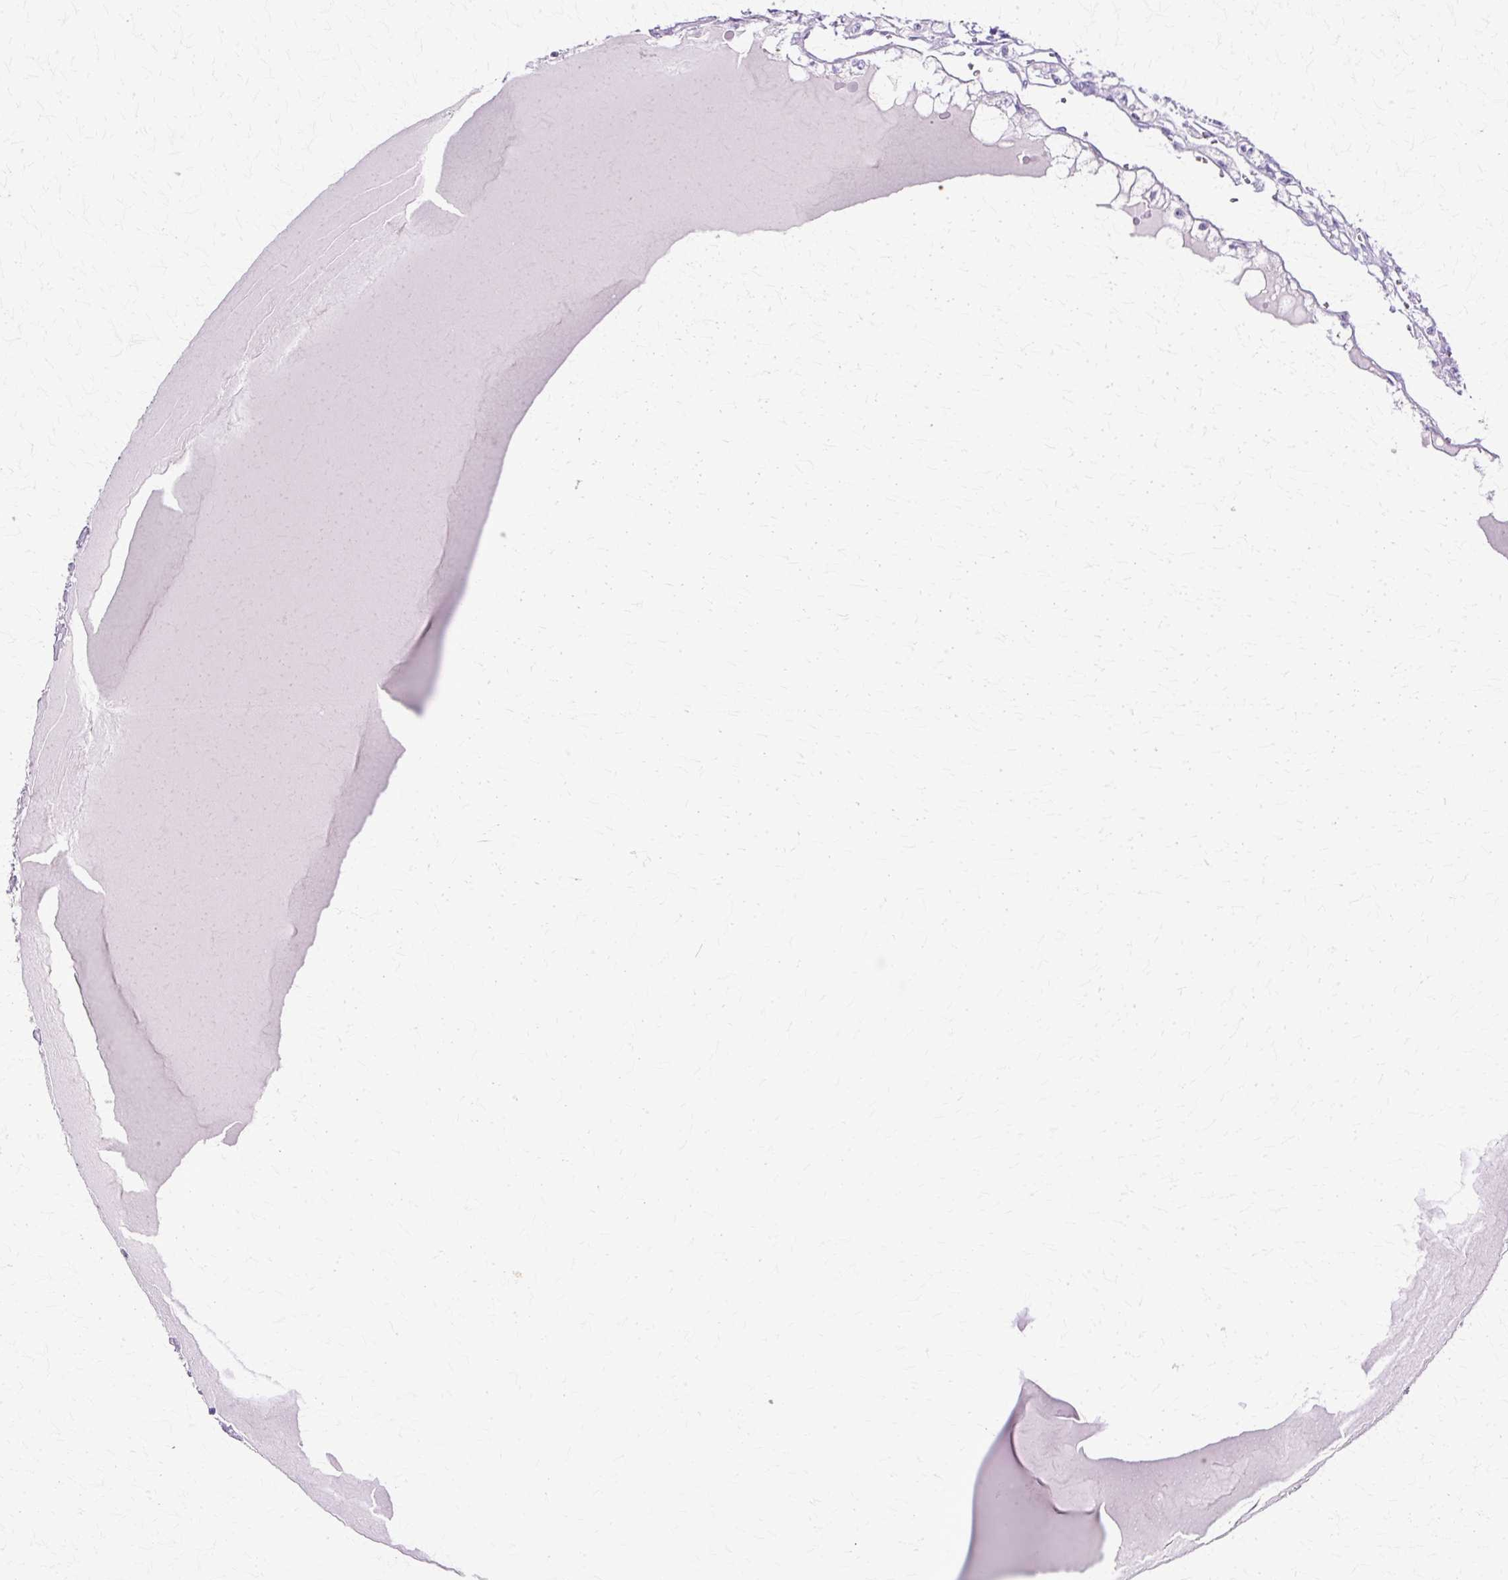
{"staining": {"intensity": "negative", "quantity": "none", "location": "none"}, "tissue": "renal cancer", "cell_type": "Tumor cells", "image_type": "cancer", "snomed": [{"axis": "morphology", "description": "Adenocarcinoma, NOS"}, {"axis": "topography", "description": "Kidney"}], "caption": "The immunohistochemistry (IHC) histopathology image has no significant staining in tumor cells of renal cancer (adenocarcinoma) tissue.", "gene": "TBC1D3G", "patient": {"sex": "male", "age": 56}}